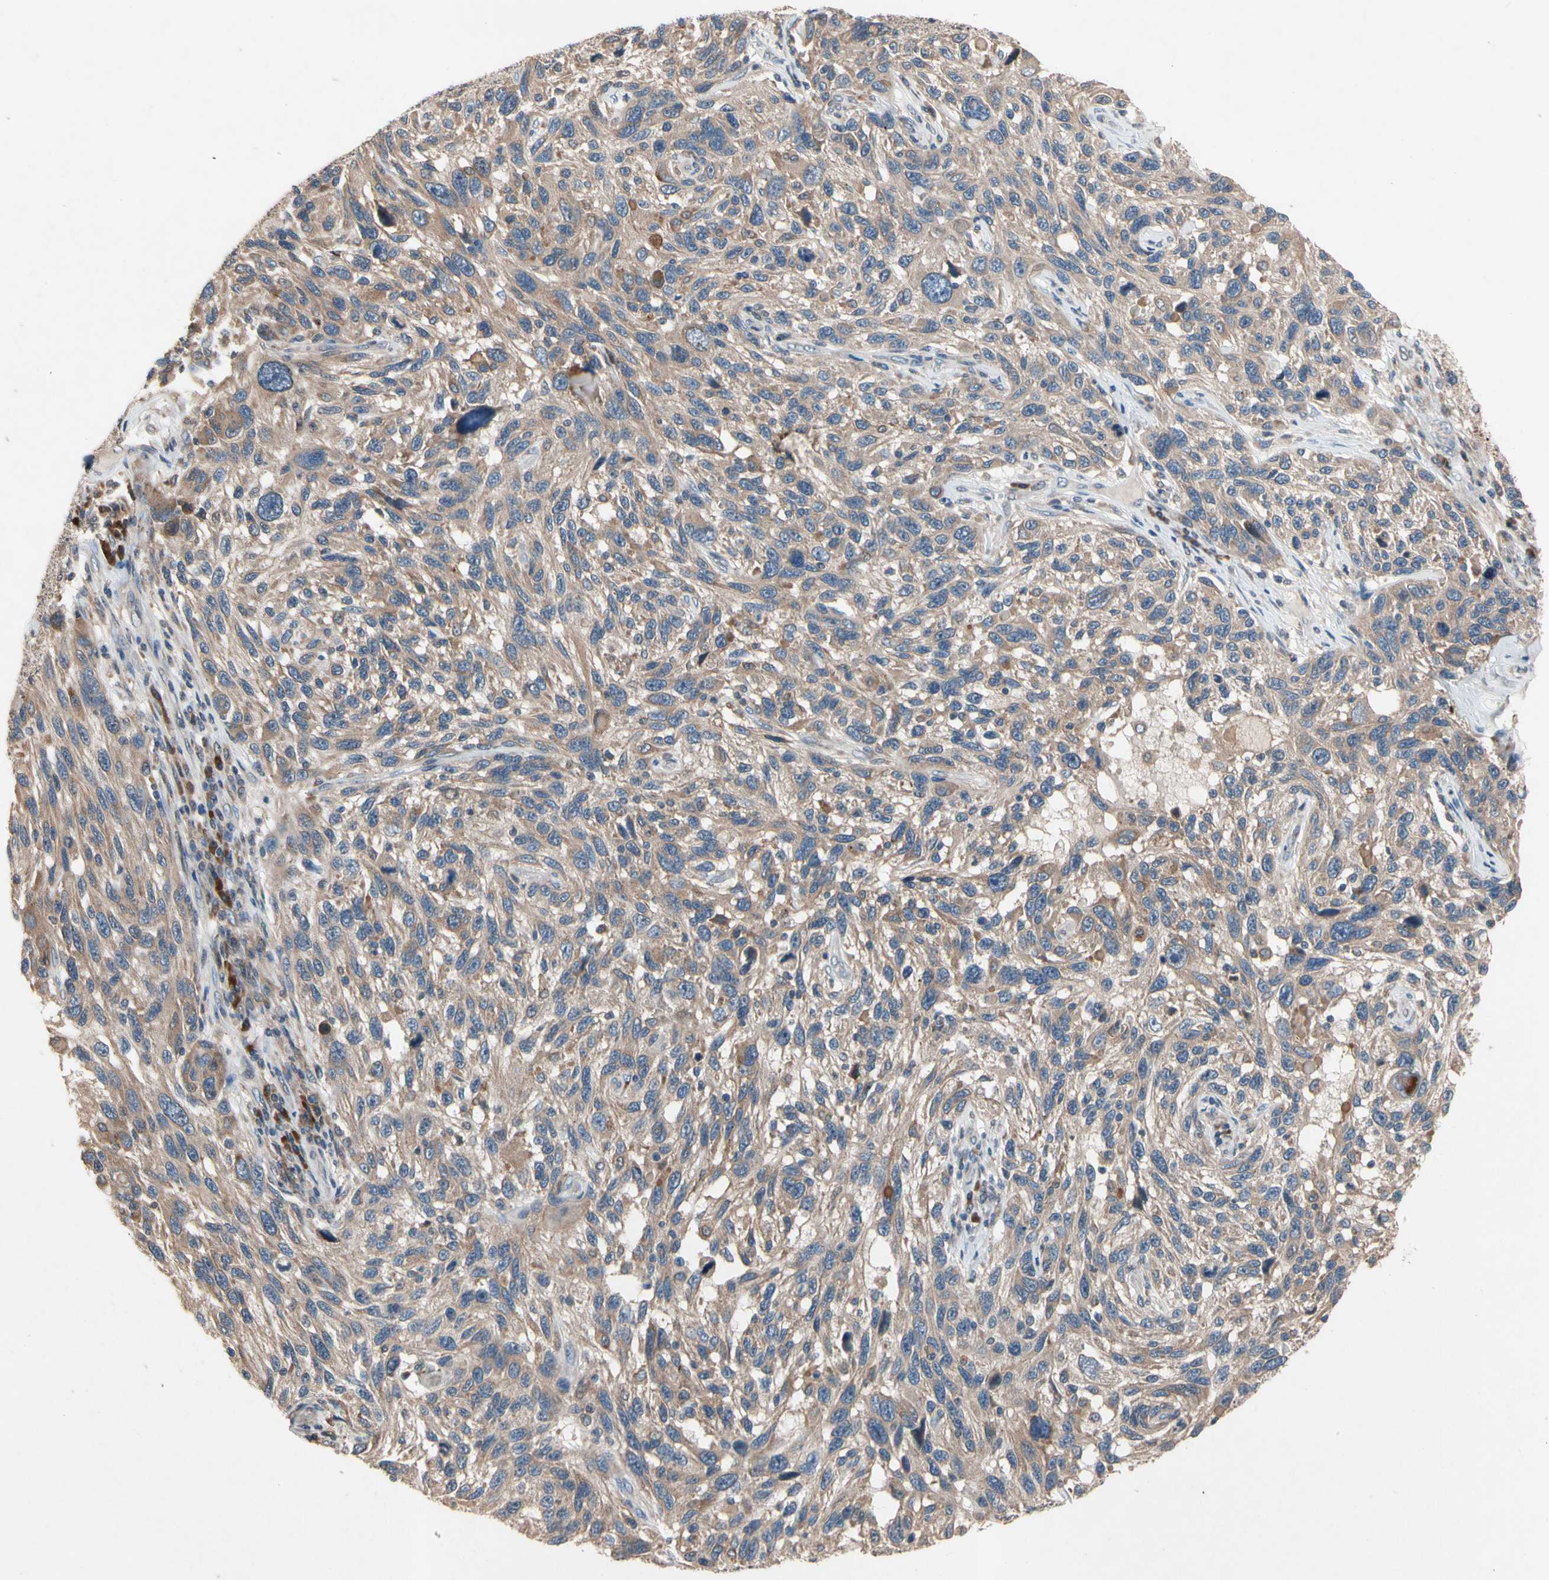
{"staining": {"intensity": "weak", "quantity": ">75%", "location": "cytoplasmic/membranous"}, "tissue": "melanoma", "cell_type": "Tumor cells", "image_type": "cancer", "snomed": [{"axis": "morphology", "description": "Malignant melanoma, NOS"}, {"axis": "topography", "description": "Skin"}], "caption": "There is low levels of weak cytoplasmic/membranous positivity in tumor cells of melanoma, as demonstrated by immunohistochemical staining (brown color).", "gene": "PRDX4", "patient": {"sex": "male", "age": 53}}